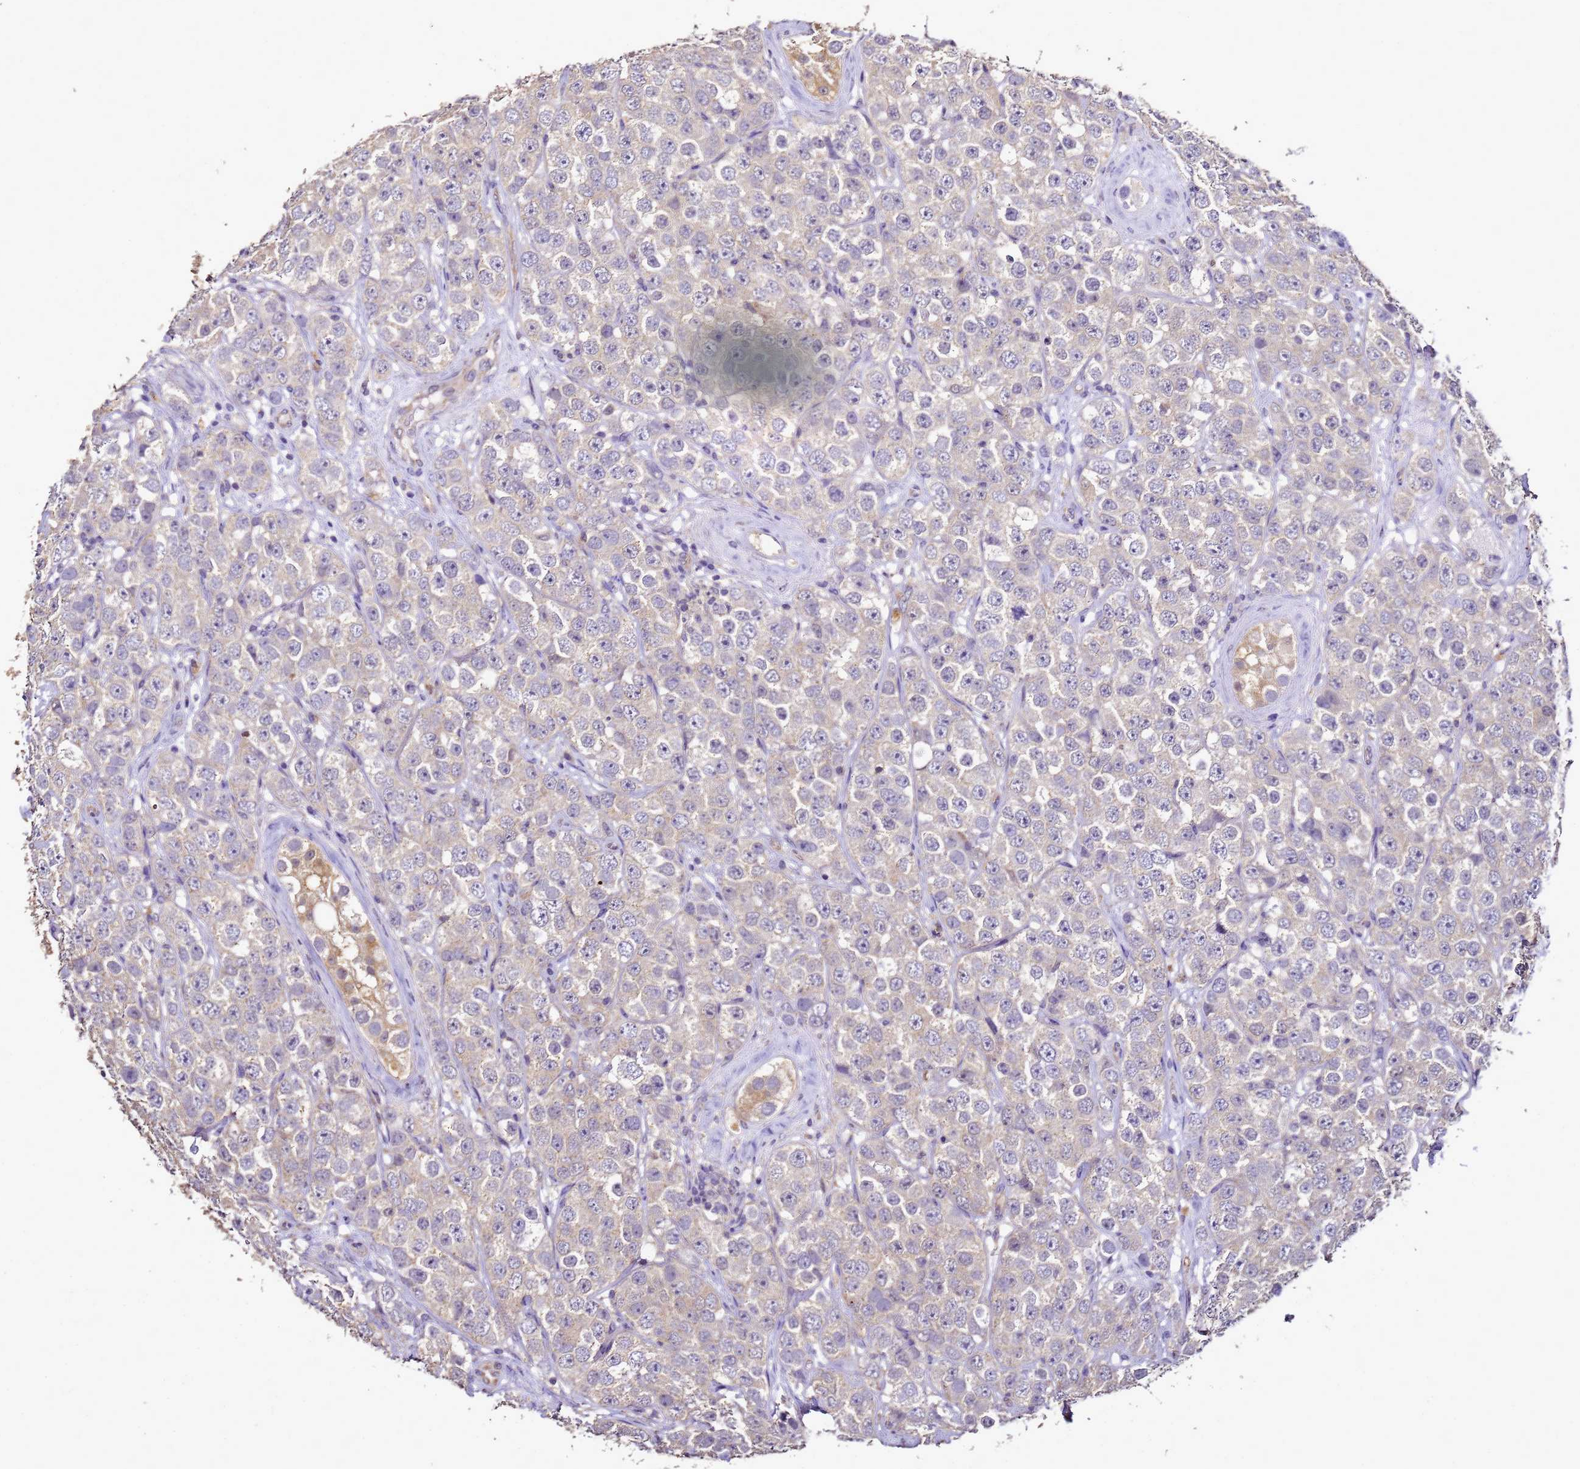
{"staining": {"intensity": "negative", "quantity": "none", "location": "none"}, "tissue": "testis cancer", "cell_type": "Tumor cells", "image_type": "cancer", "snomed": [{"axis": "morphology", "description": "Seminoma, NOS"}, {"axis": "topography", "description": "Testis"}], "caption": "Immunohistochemistry (IHC) of human testis cancer shows no positivity in tumor cells.", "gene": "ENOPH1", "patient": {"sex": "male", "age": 28}}